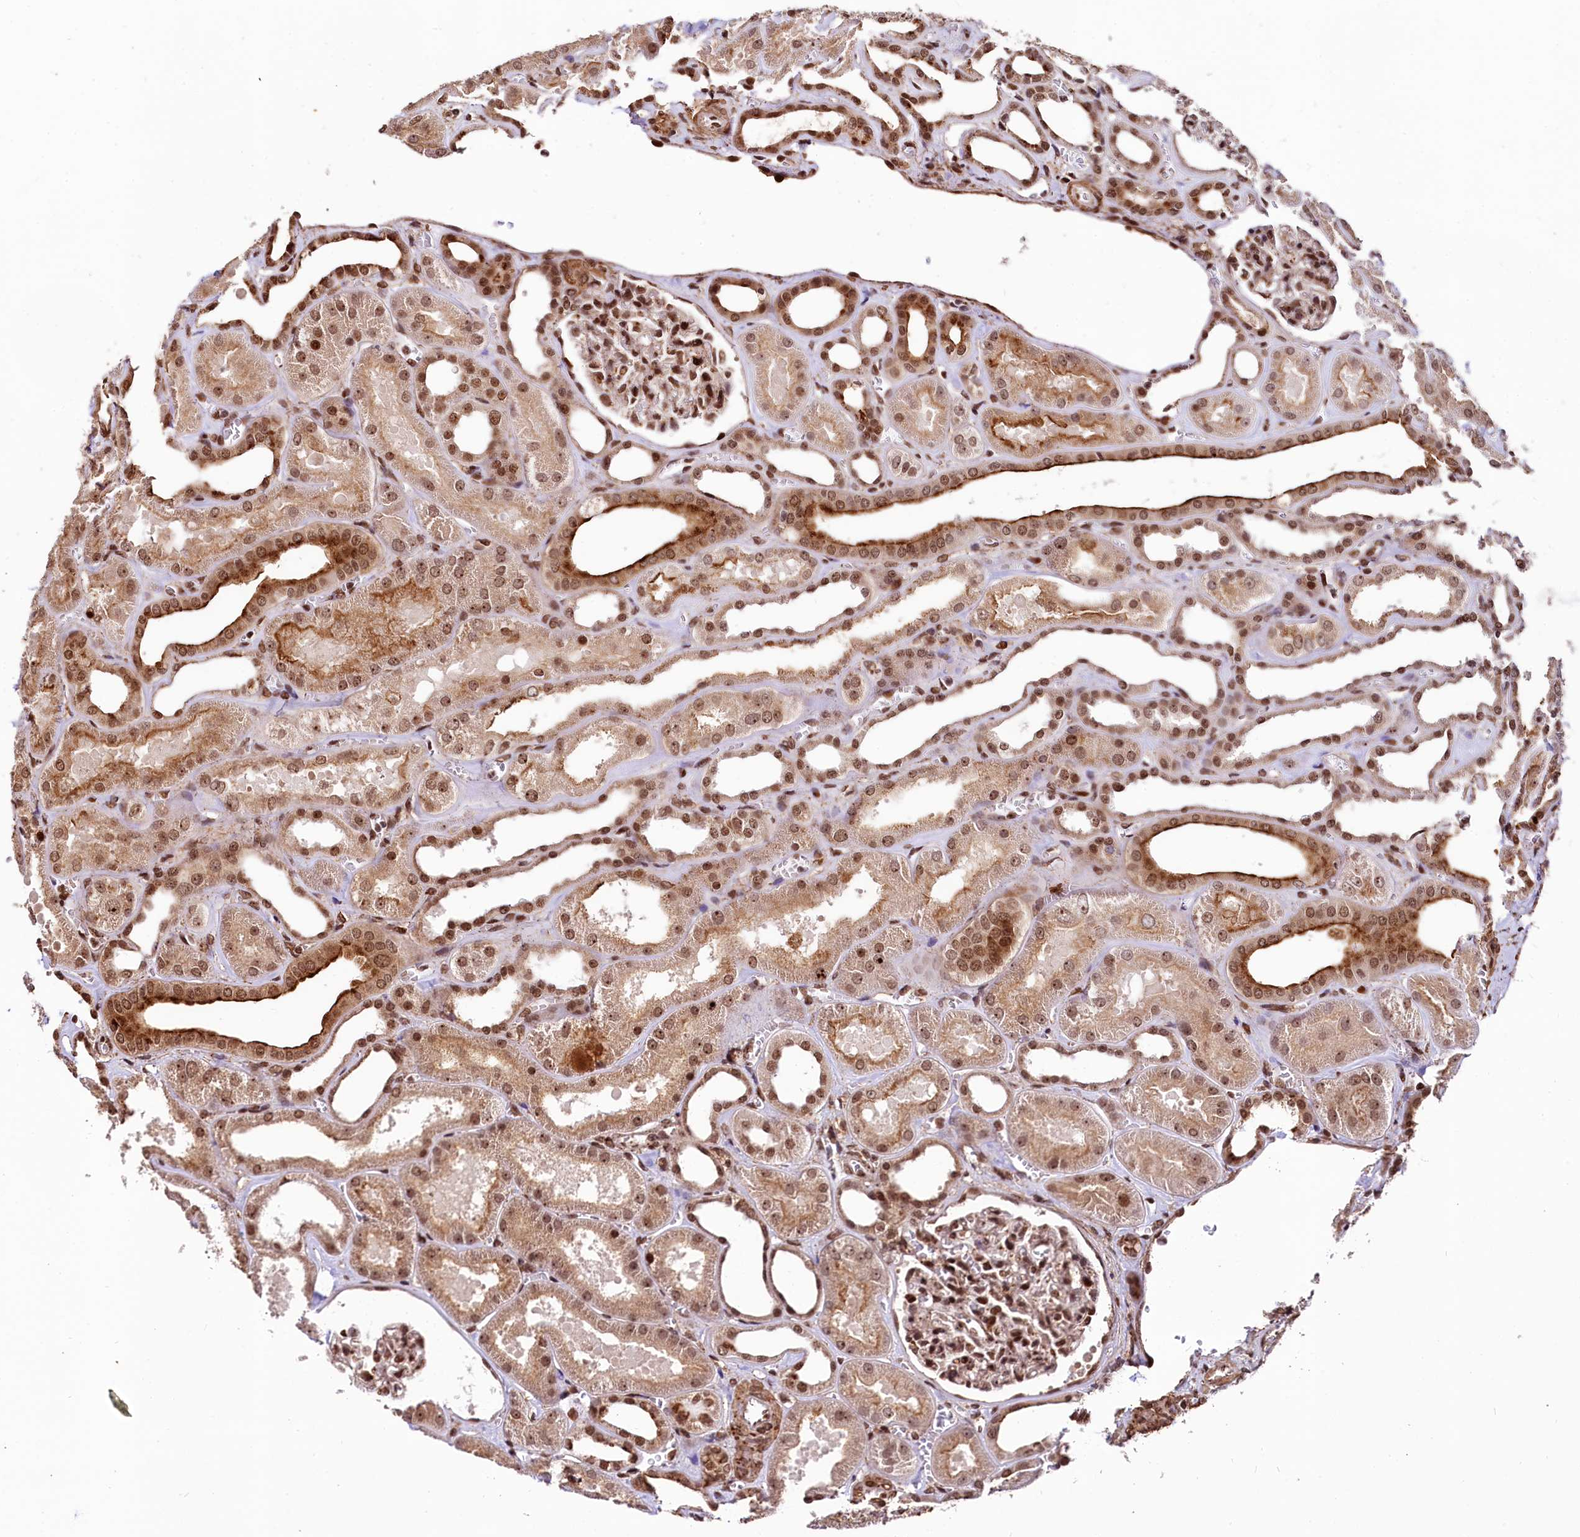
{"staining": {"intensity": "strong", "quantity": "25%-75%", "location": "nuclear"}, "tissue": "kidney", "cell_type": "Cells in glomeruli", "image_type": "normal", "snomed": [{"axis": "morphology", "description": "Normal tissue, NOS"}, {"axis": "morphology", "description": "Adenocarcinoma, NOS"}, {"axis": "topography", "description": "Kidney"}], "caption": "Immunohistochemistry histopathology image of unremarkable kidney: kidney stained using immunohistochemistry exhibits high levels of strong protein expression localized specifically in the nuclear of cells in glomeruli, appearing as a nuclear brown color.", "gene": "PDS5B", "patient": {"sex": "female", "age": 68}}